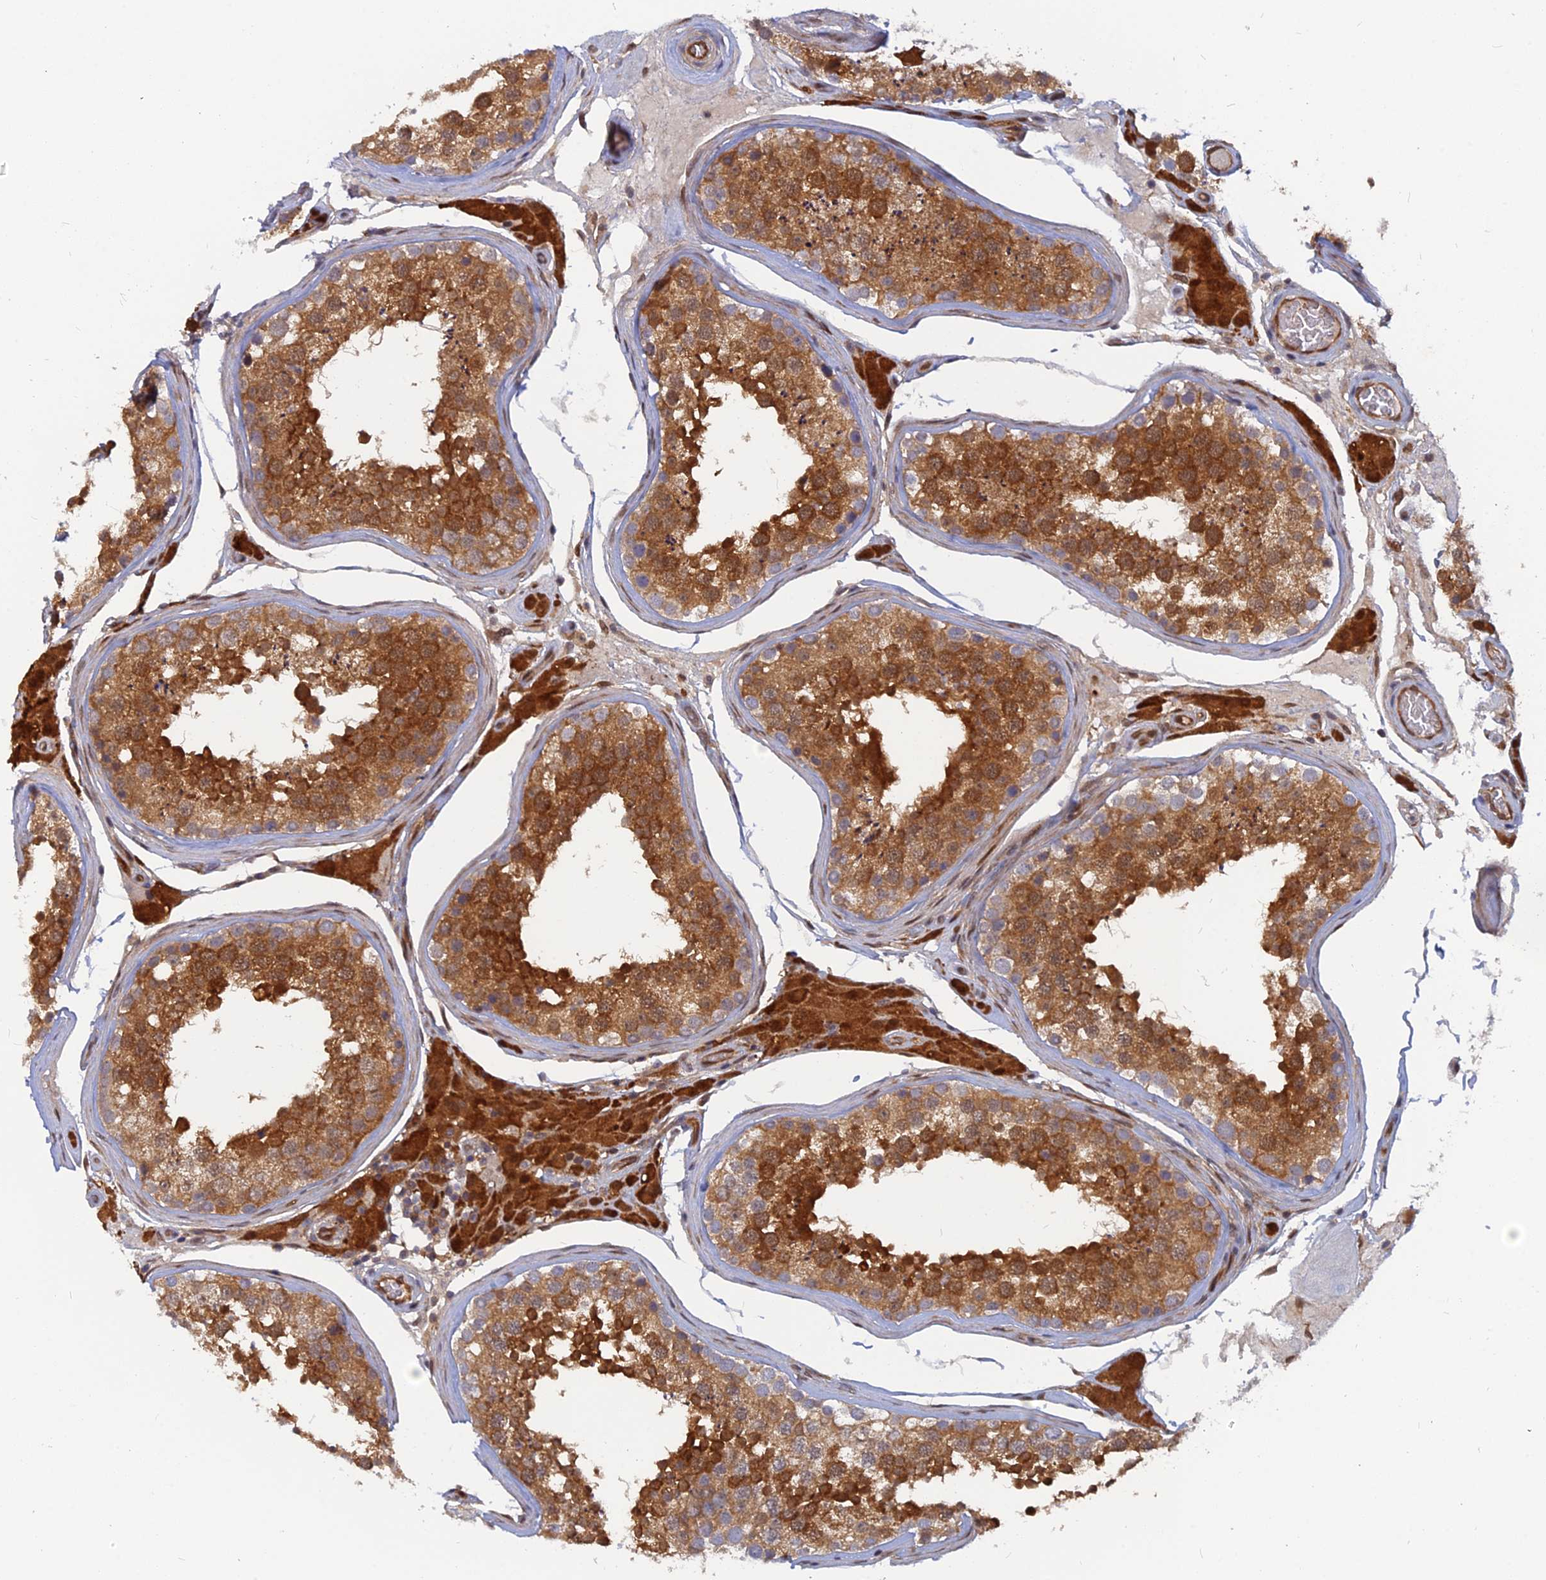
{"staining": {"intensity": "strong", "quantity": ">75%", "location": "cytoplasmic/membranous,nuclear"}, "tissue": "testis", "cell_type": "Cells in seminiferous ducts", "image_type": "normal", "snomed": [{"axis": "morphology", "description": "Normal tissue, NOS"}, {"axis": "topography", "description": "Testis"}], "caption": "Immunohistochemistry micrograph of unremarkable testis: human testis stained using IHC exhibits high levels of strong protein expression localized specifically in the cytoplasmic/membranous,nuclear of cells in seminiferous ducts, appearing as a cytoplasmic/membranous,nuclear brown color.", "gene": "ARL2BP", "patient": {"sex": "male", "age": 46}}